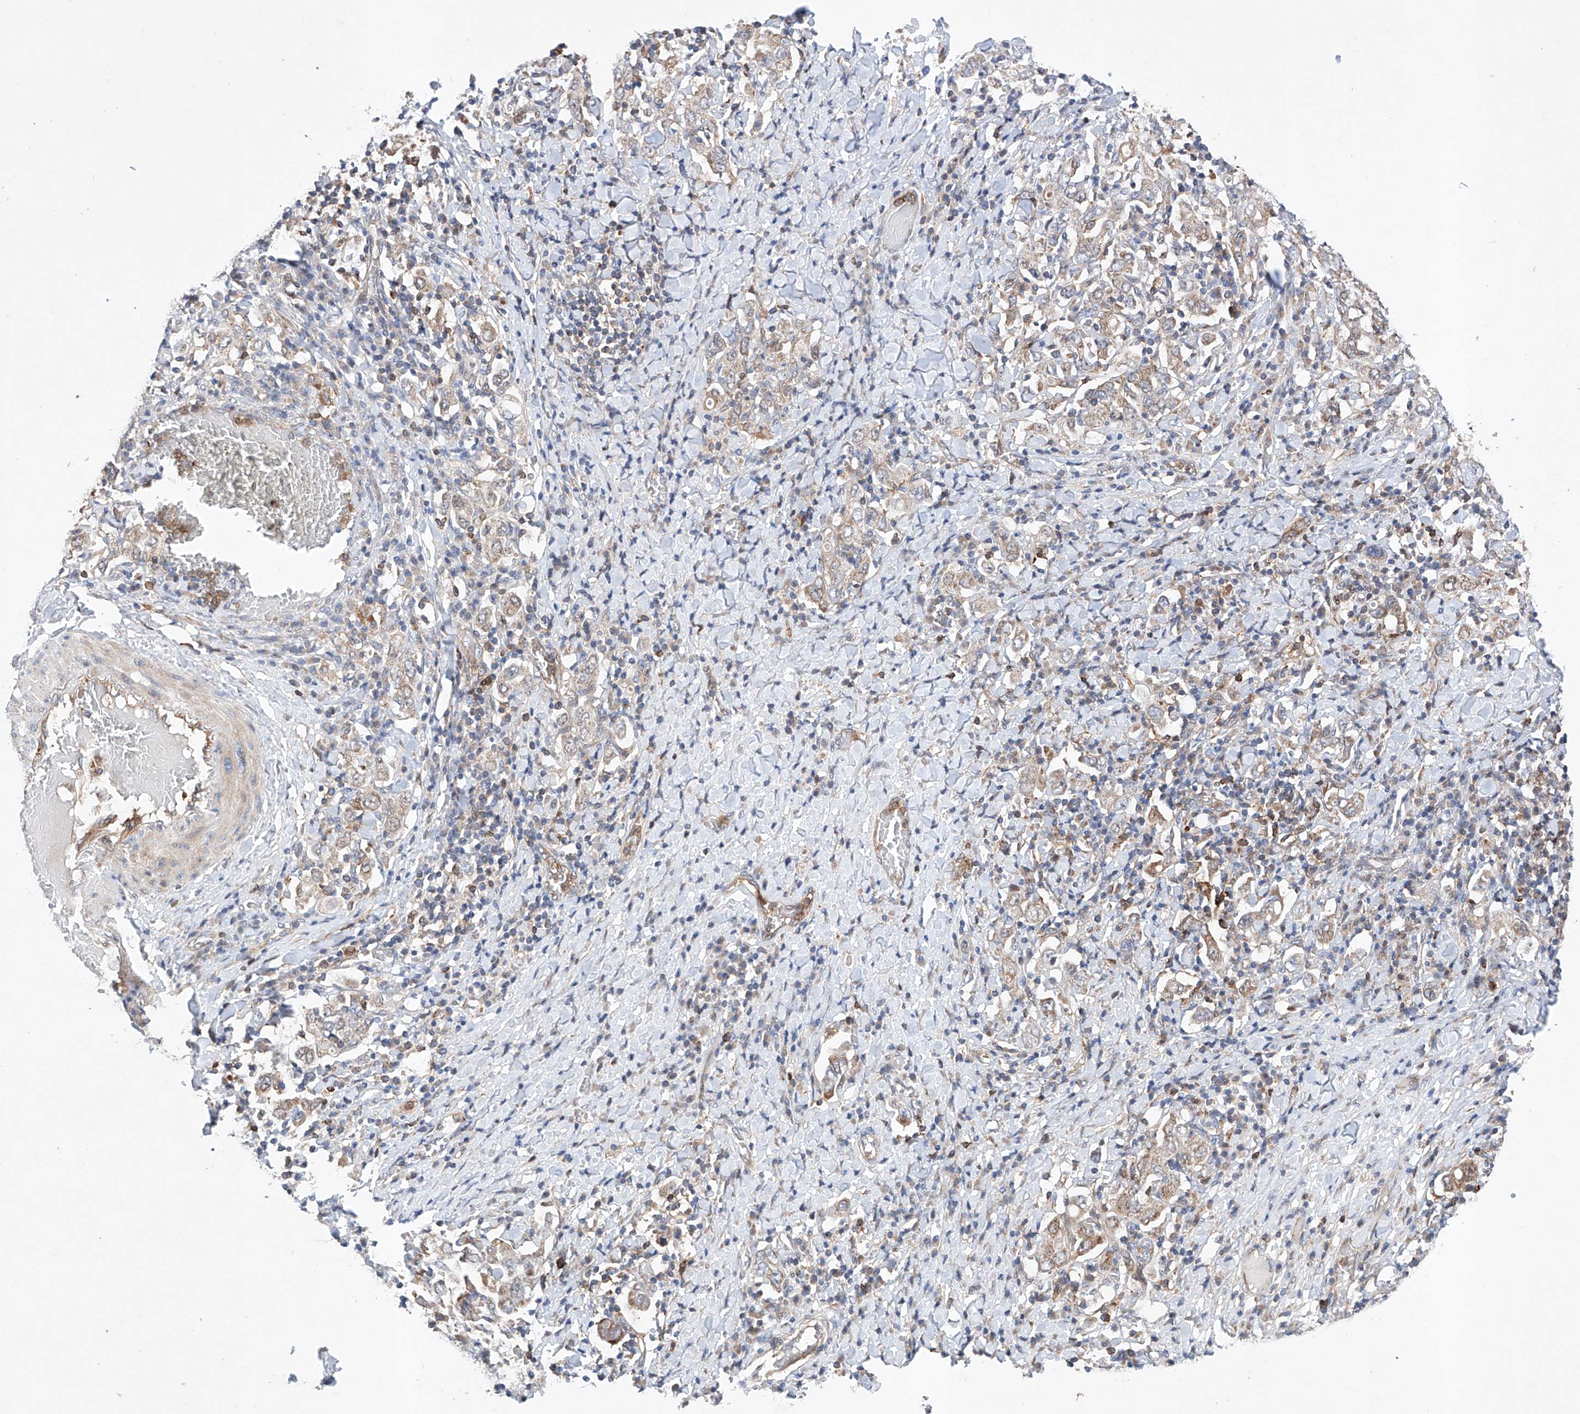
{"staining": {"intensity": "moderate", "quantity": "25%-75%", "location": "cytoplasmic/membranous"}, "tissue": "stomach cancer", "cell_type": "Tumor cells", "image_type": "cancer", "snomed": [{"axis": "morphology", "description": "Adenocarcinoma, NOS"}, {"axis": "topography", "description": "Stomach, upper"}], "caption": "Protein analysis of stomach cancer (adenocarcinoma) tissue reveals moderate cytoplasmic/membranous expression in approximately 25%-75% of tumor cells.", "gene": "TIMM23", "patient": {"sex": "male", "age": 62}}